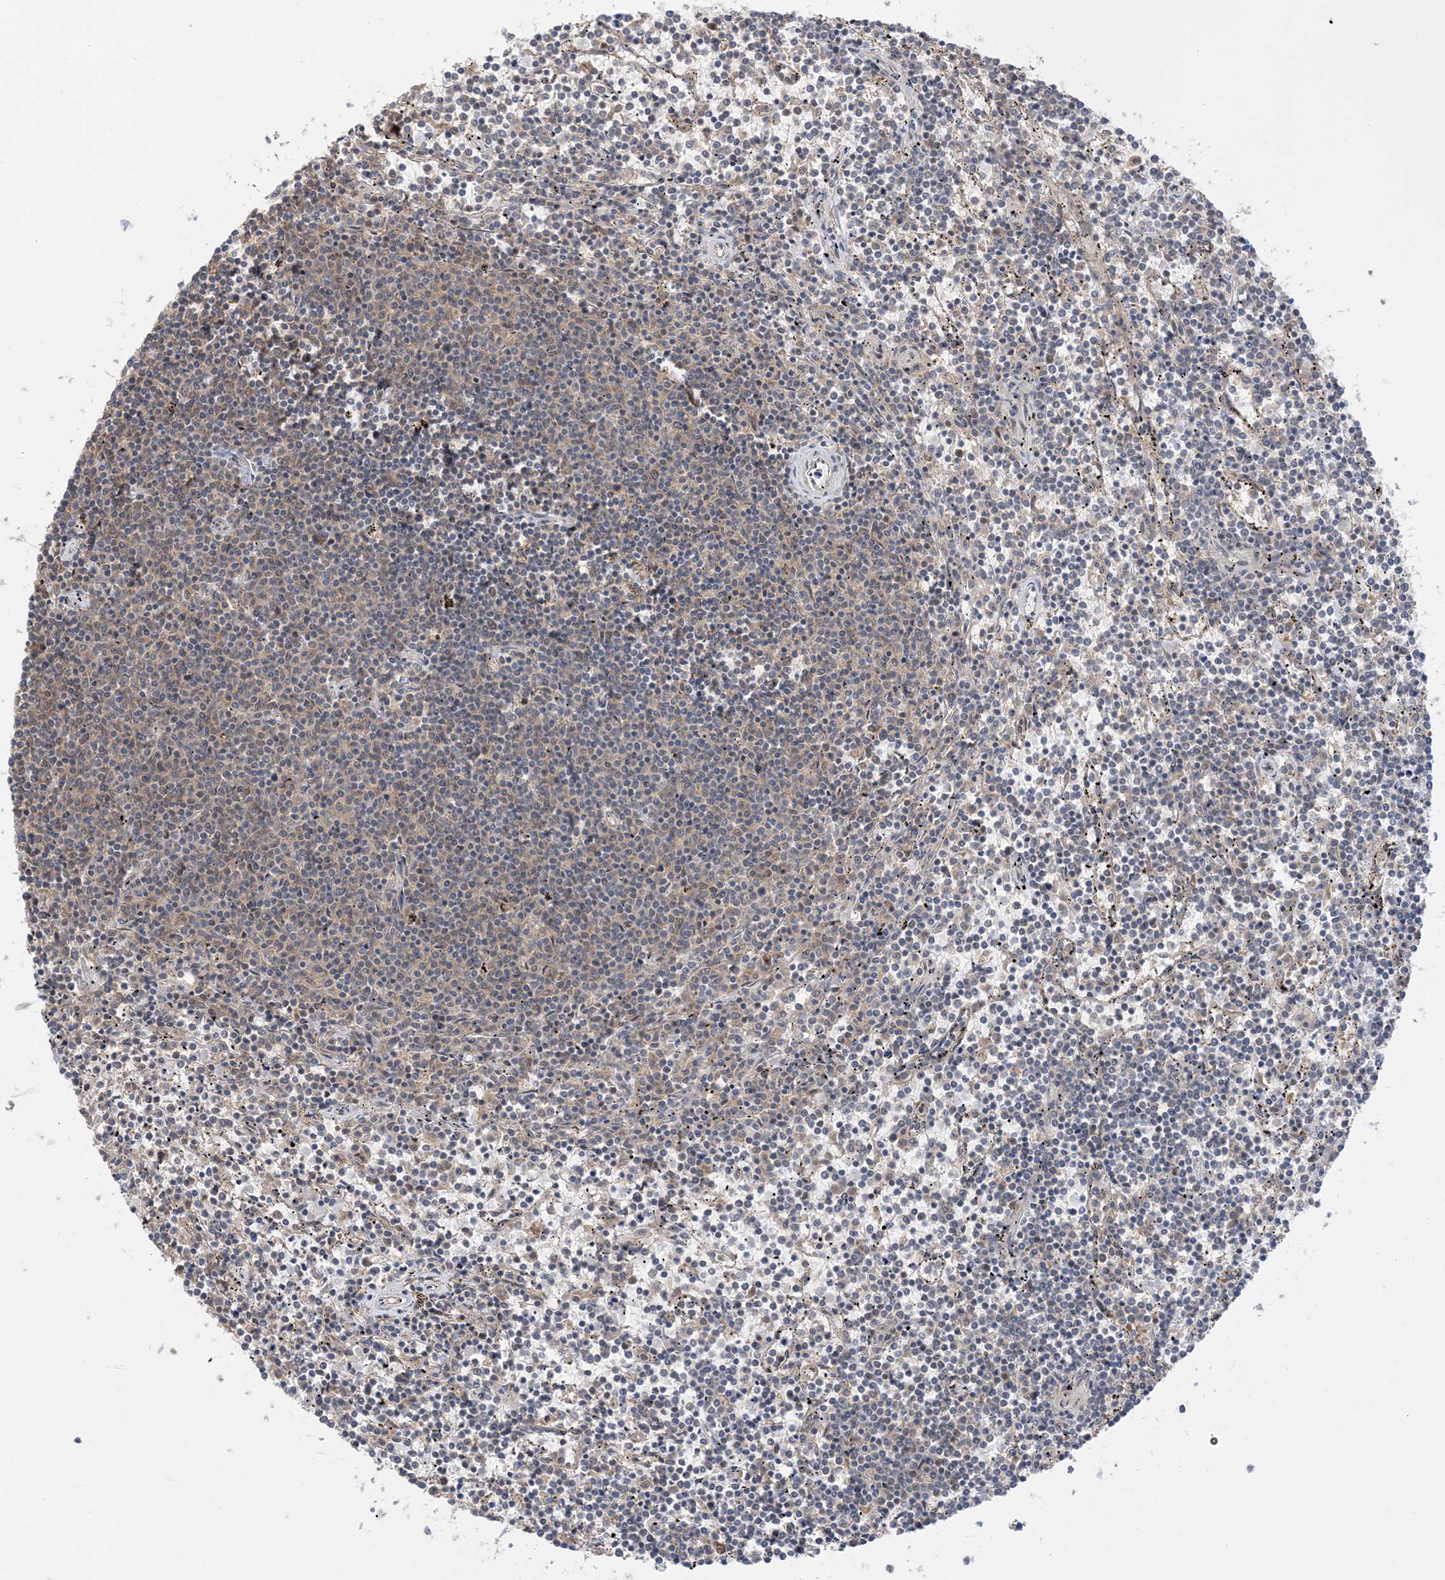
{"staining": {"intensity": "negative", "quantity": "none", "location": "none"}, "tissue": "lymphoma", "cell_type": "Tumor cells", "image_type": "cancer", "snomed": [{"axis": "morphology", "description": "Malignant lymphoma, non-Hodgkin's type, Low grade"}, {"axis": "topography", "description": "Spleen"}], "caption": "An IHC micrograph of lymphoma is shown. There is no staining in tumor cells of lymphoma.", "gene": "WDR26", "patient": {"sex": "female", "age": 50}}